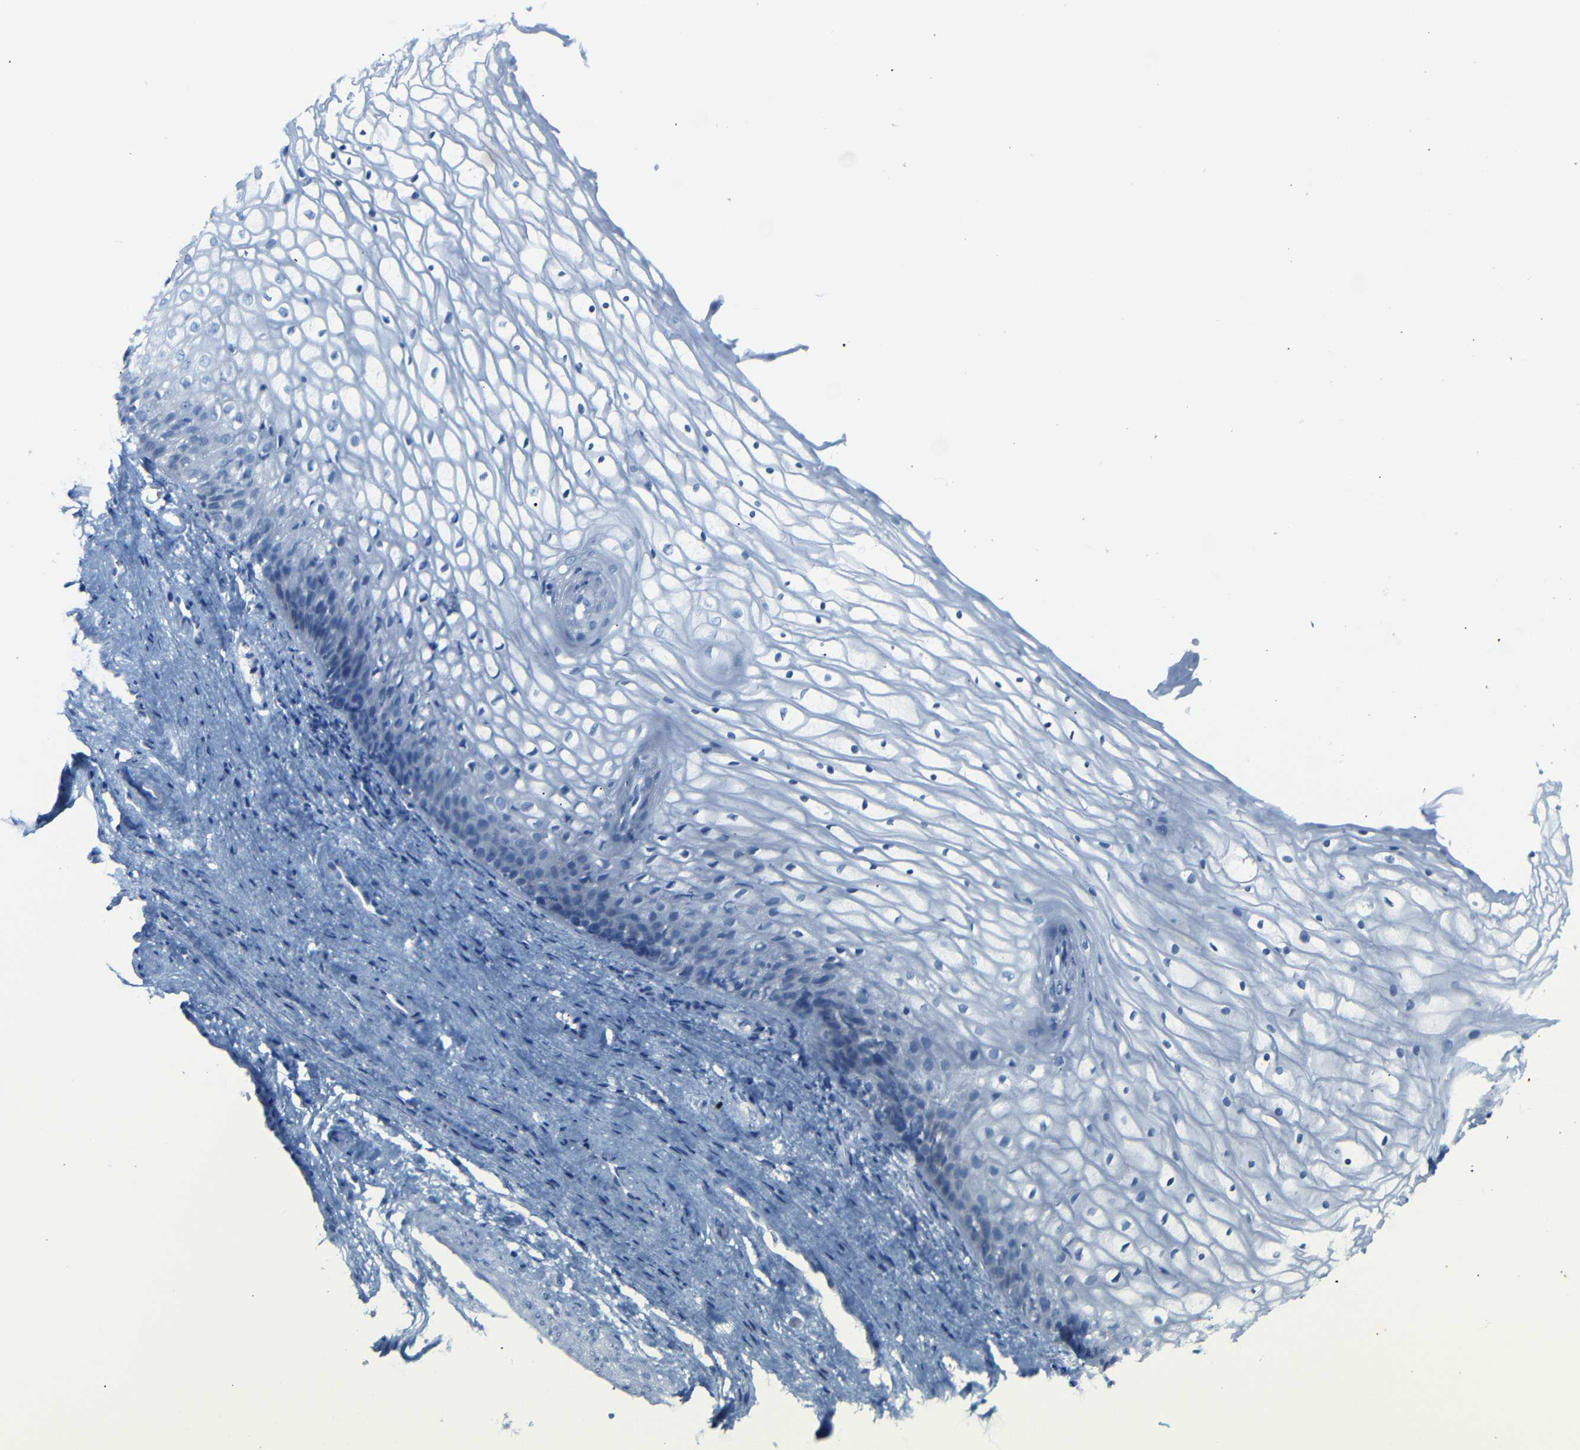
{"staining": {"intensity": "negative", "quantity": "none", "location": "none"}, "tissue": "vagina", "cell_type": "Squamous epithelial cells", "image_type": "normal", "snomed": [{"axis": "morphology", "description": "Normal tissue, NOS"}, {"axis": "topography", "description": "Vagina"}], "caption": "This is a histopathology image of immunohistochemistry (IHC) staining of benign vagina, which shows no expression in squamous epithelial cells. (DAB (3,3'-diaminobenzidine) IHC with hematoxylin counter stain).", "gene": "FCRL1", "patient": {"sex": "female", "age": 34}}